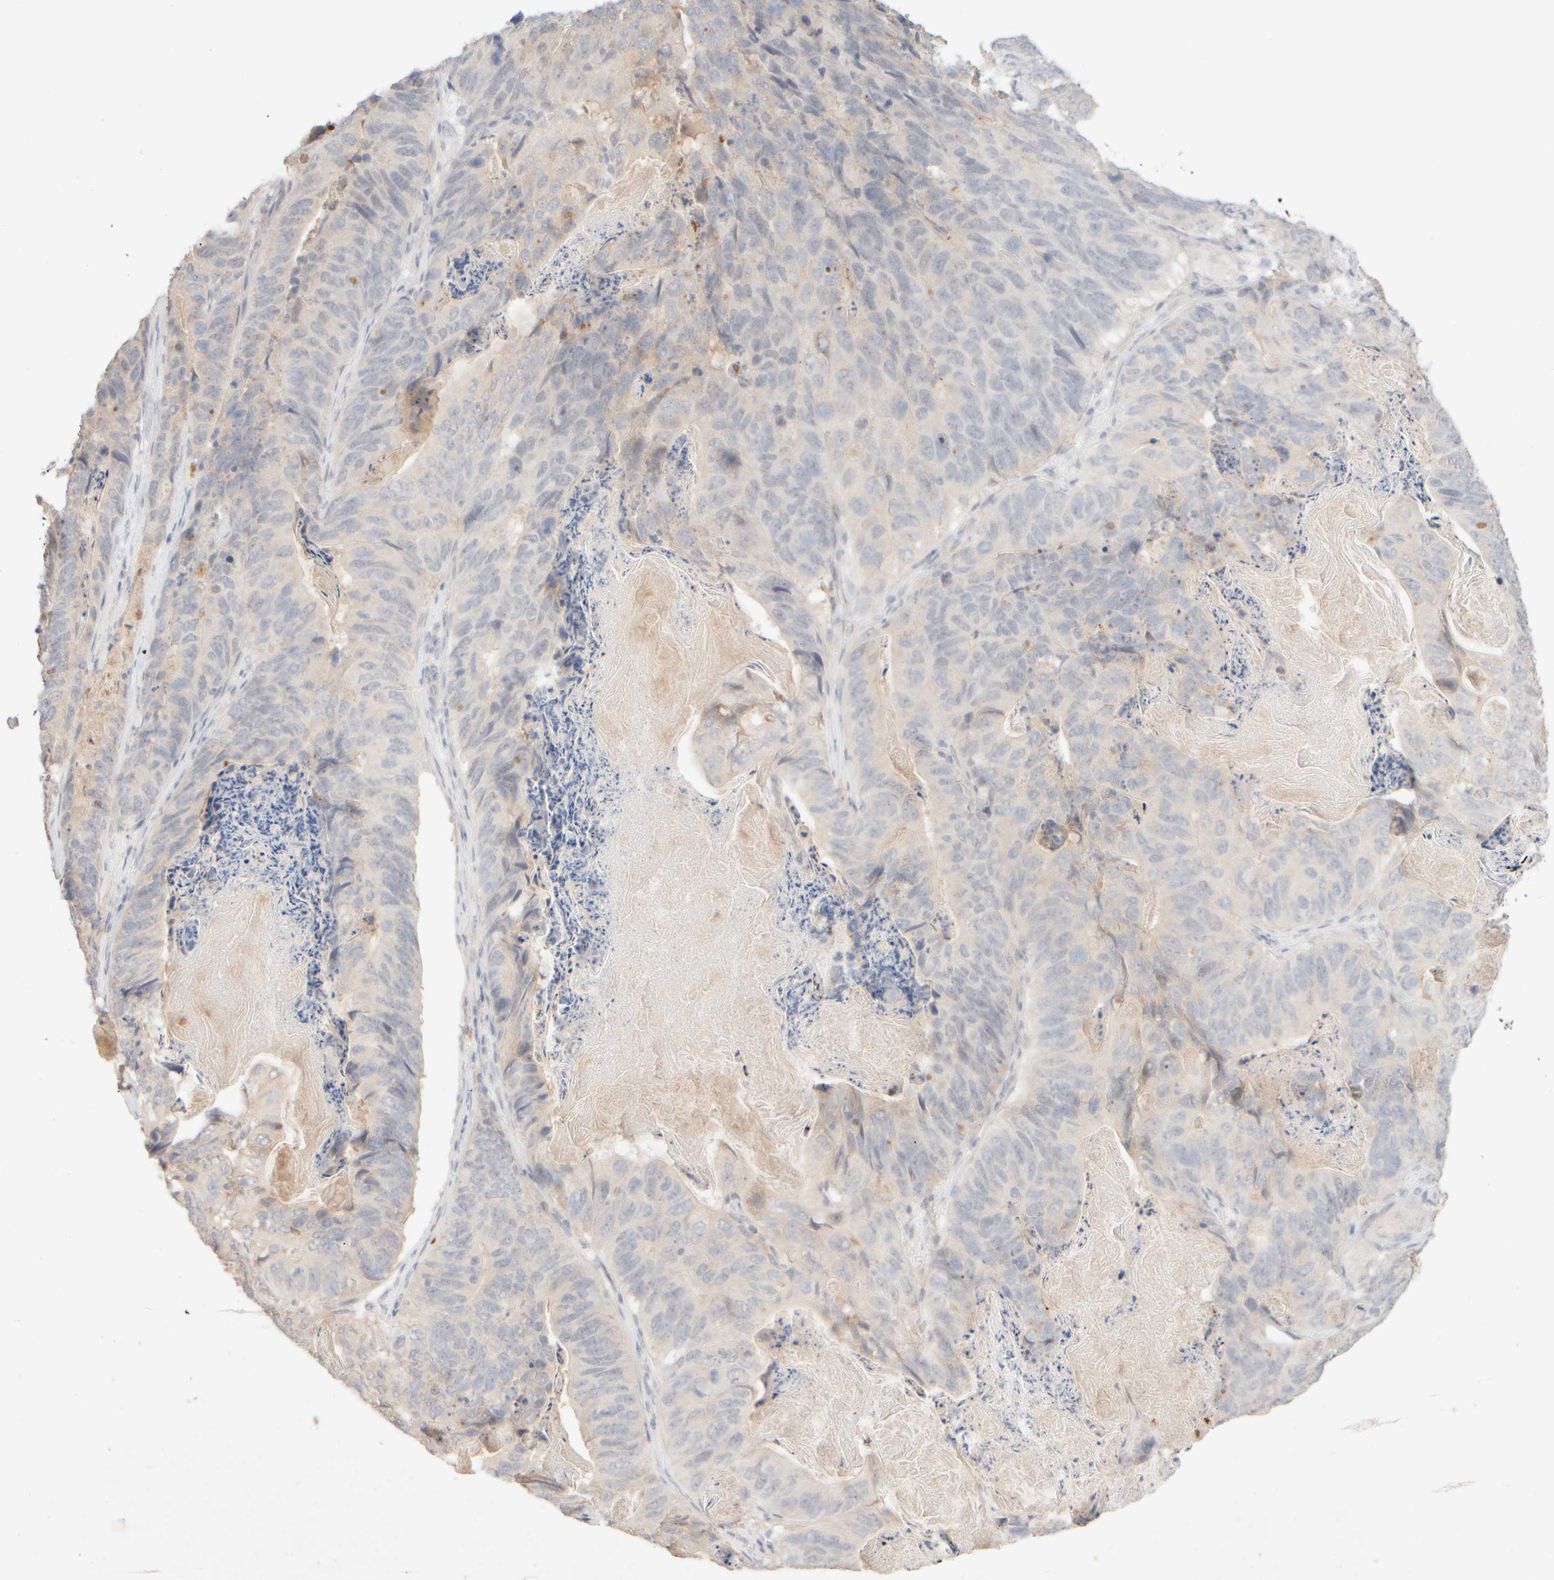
{"staining": {"intensity": "negative", "quantity": "none", "location": "none"}, "tissue": "stomach cancer", "cell_type": "Tumor cells", "image_type": "cancer", "snomed": [{"axis": "morphology", "description": "Normal tissue, NOS"}, {"axis": "morphology", "description": "Adenocarcinoma, NOS"}, {"axis": "topography", "description": "Stomach"}], "caption": "Immunohistochemical staining of stomach cancer reveals no significant expression in tumor cells. The staining is performed using DAB (3,3'-diaminobenzidine) brown chromogen with nuclei counter-stained in using hematoxylin.", "gene": "SNTB1", "patient": {"sex": "female", "age": 89}}